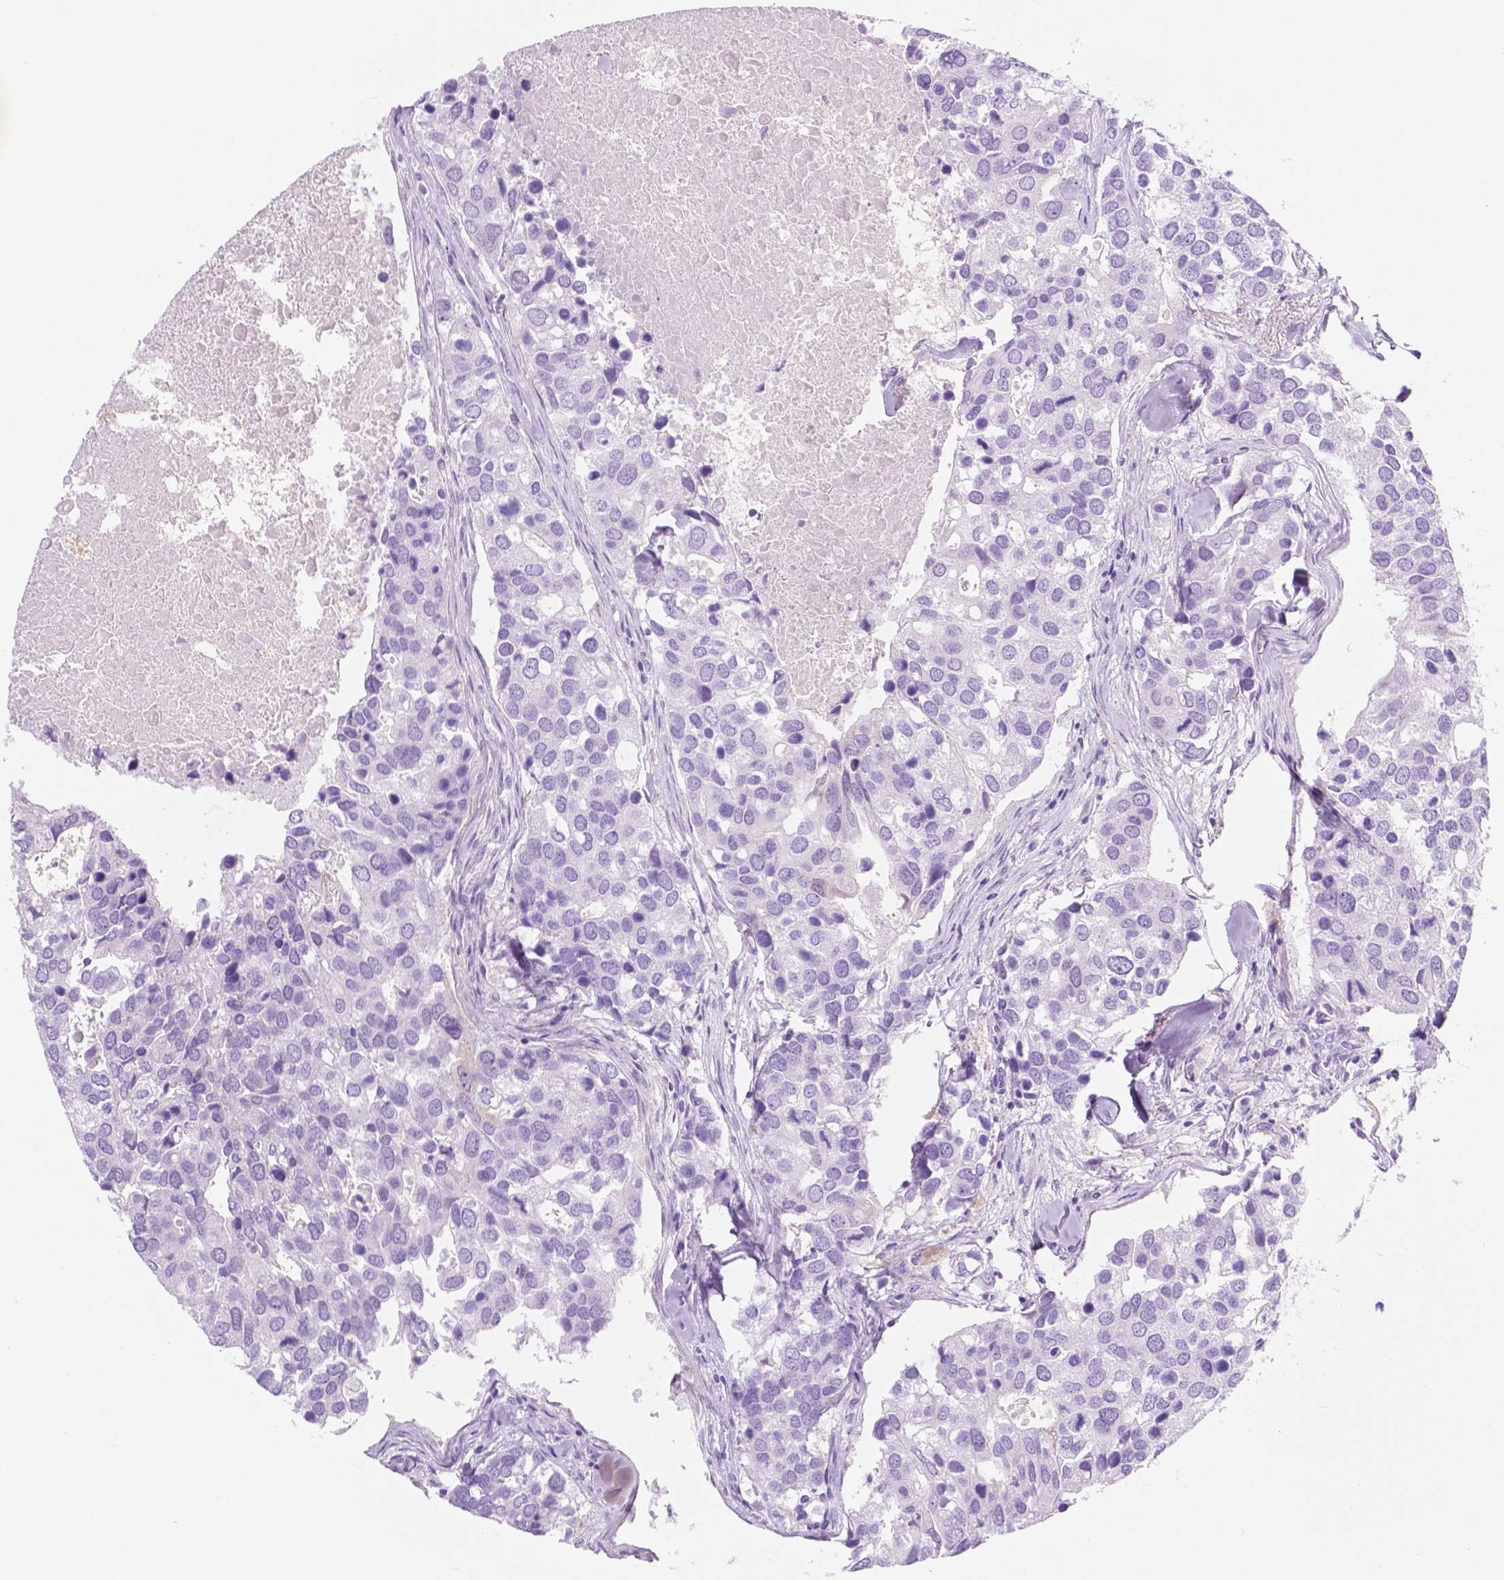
{"staining": {"intensity": "negative", "quantity": "none", "location": "none"}, "tissue": "breast cancer", "cell_type": "Tumor cells", "image_type": "cancer", "snomed": [{"axis": "morphology", "description": "Duct carcinoma"}, {"axis": "topography", "description": "Breast"}], "caption": "There is no significant expression in tumor cells of intraductal carcinoma (breast).", "gene": "CUZD1", "patient": {"sex": "female", "age": 83}}